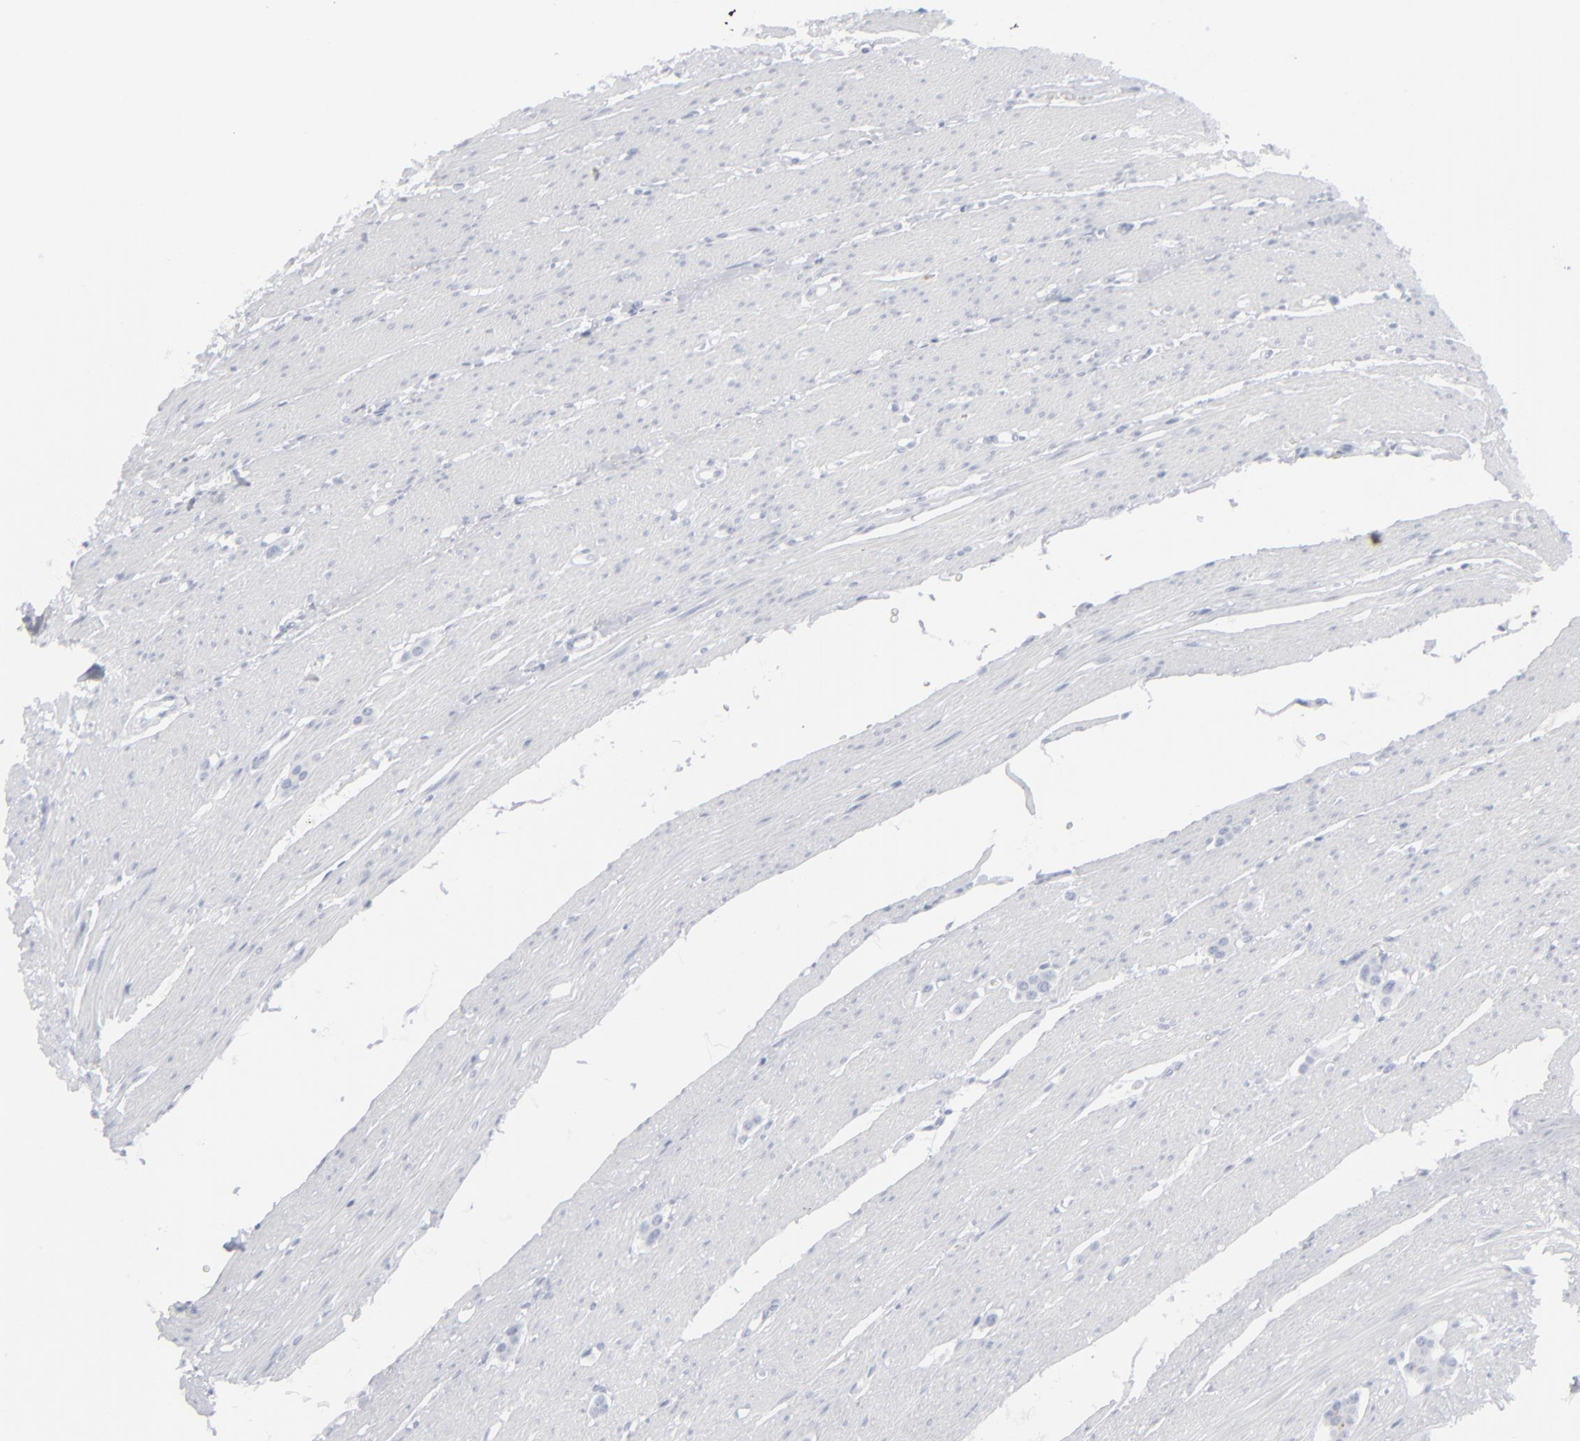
{"staining": {"intensity": "negative", "quantity": "none", "location": "none"}, "tissue": "carcinoid", "cell_type": "Tumor cells", "image_type": "cancer", "snomed": [{"axis": "morphology", "description": "Carcinoid, malignant, NOS"}, {"axis": "topography", "description": "Small intestine"}], "caption": "Carcinoid stained for a protein using immunohistochemistry exhibits no positivity tumor cells.", "gene": "MSLN", "patient": {"sex": "male", "age": 60}}